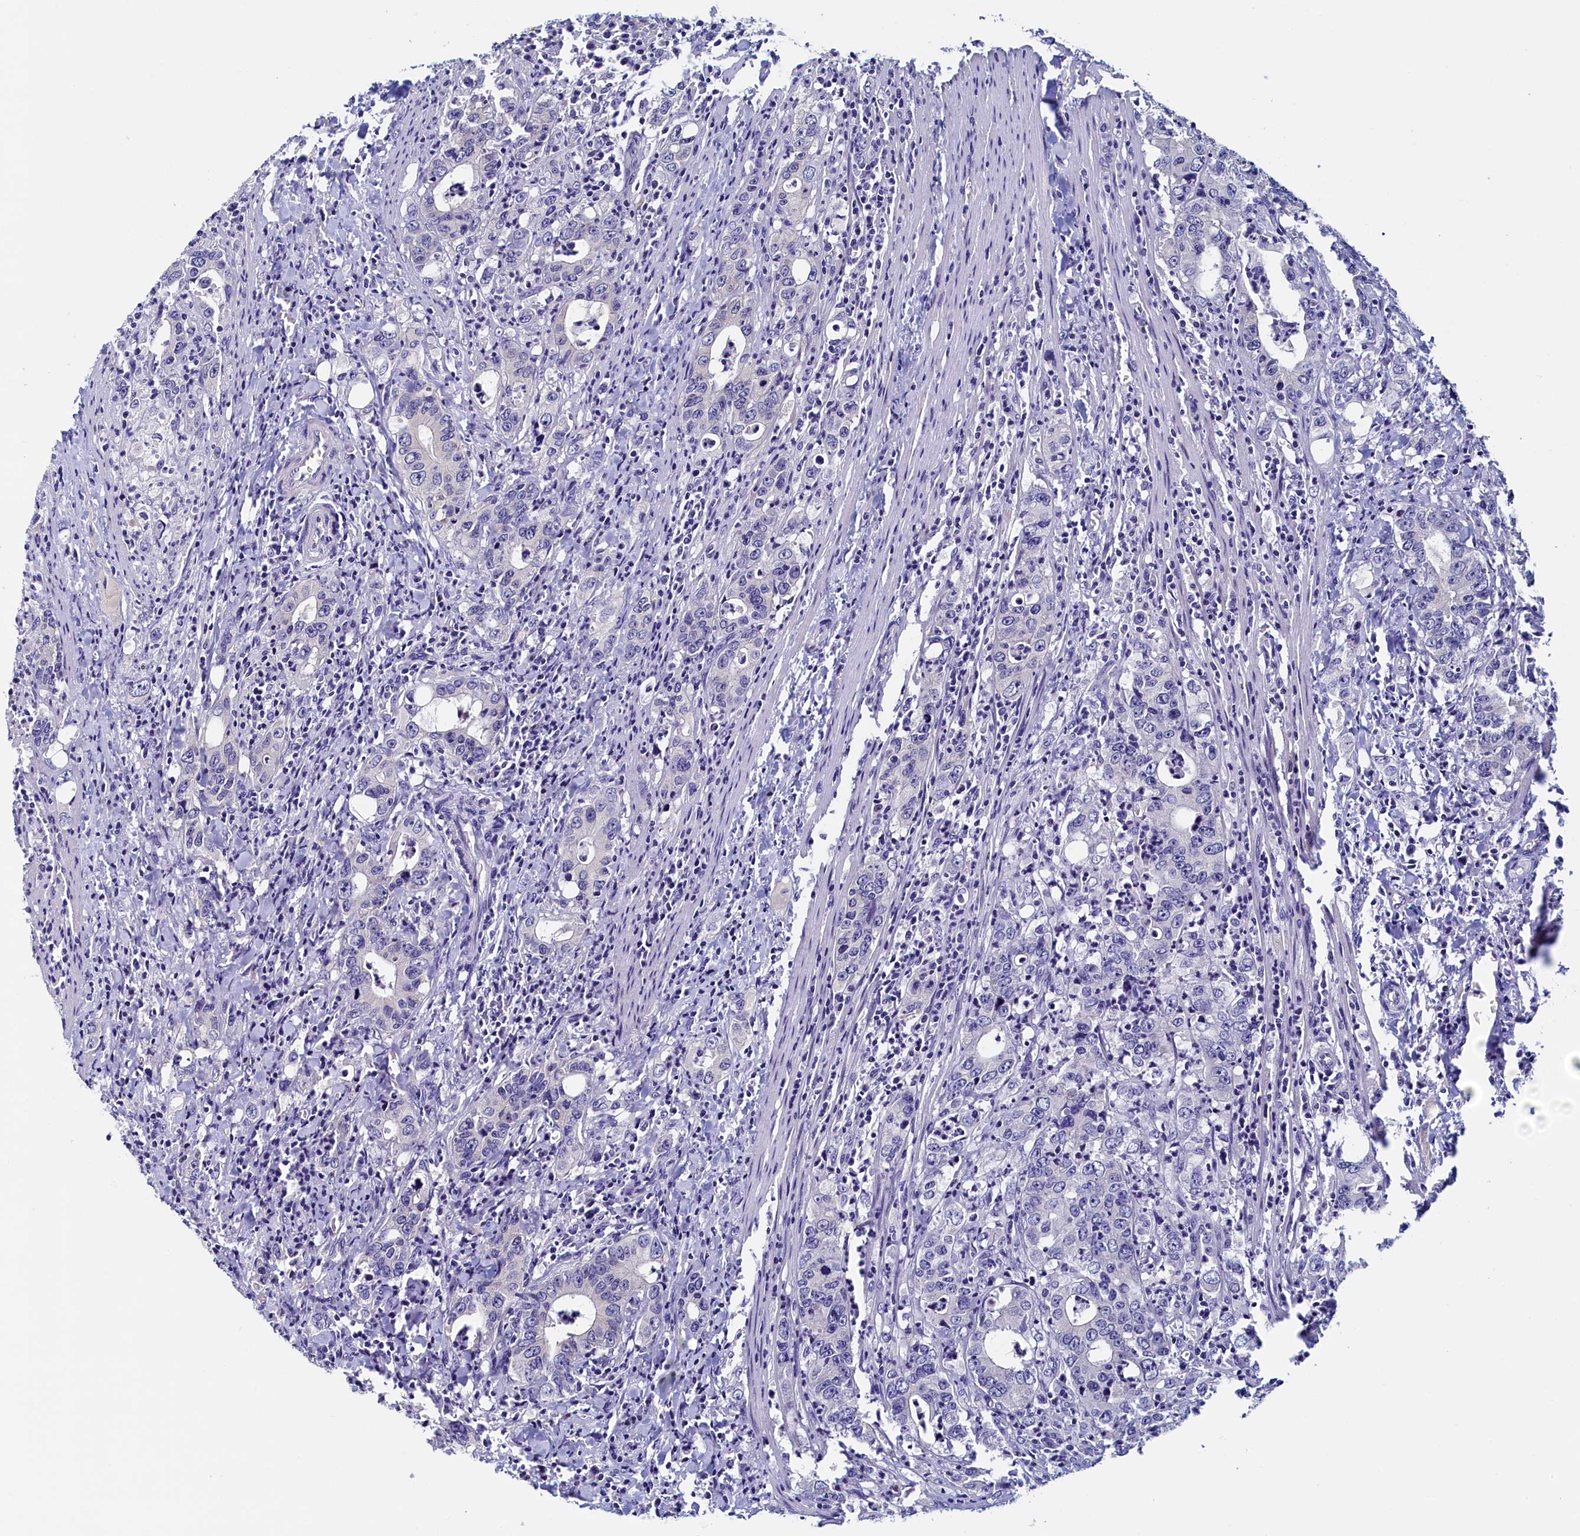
{"staining": {"intensity": "negative", "quantity": "none", "location": "none"}, "tissue": "colorectal cancer", "cell_type": "Tumor cells", "image_type": "cancer", "snomed": [{"axis": "morphology", "description": "Adenocarcinoma, NOS"}, {"axis": "topography", "description": "Colon"}], "caption": "The IHC micrograph has no significant positivity in tumor cells of colorectal cancer tissue.", "gene": "DTD1", "patient": {"sex": "female", "age": 75}}